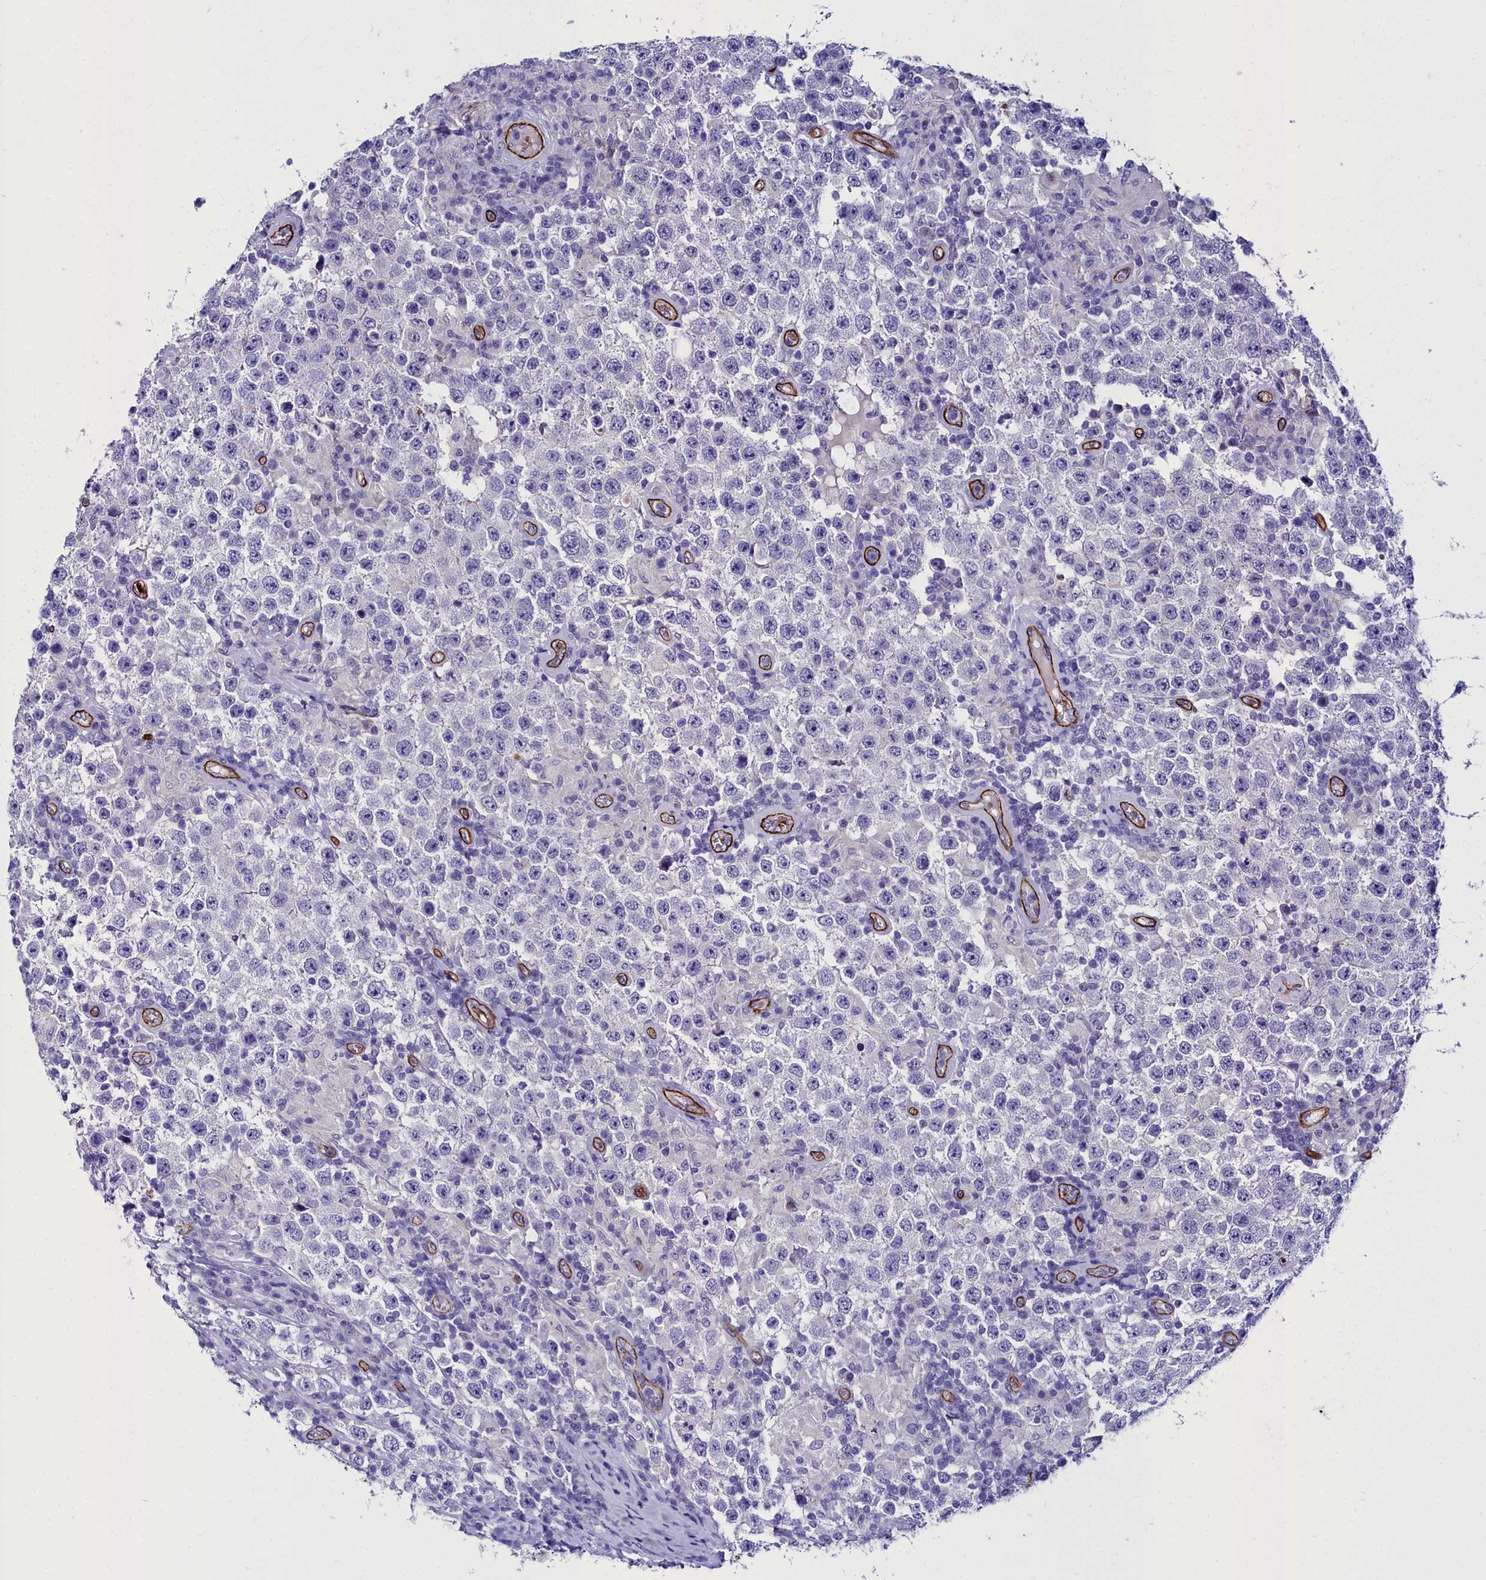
{"staining": {"intensity": "negative", "quantity": "none", "location": "none"}, "tissue": "testis cancer", "cell_type": "Tumor cells", "image_type": "cancer", "snomed": [{"axis": "morphology", "description": "Normal tissue, NOS"}, {"axis": "morphology", "description": "Urothelial carcinoma, High grade"}, {"axis": "morphology", "description": "Seminoma, NOS"}, {"axis": "morphology", "description": "Carcinoma, Embryonal, NOS"}, {"axis": "topography", "description": "Urinary bladder"}, {"axis": "topography", "description": "Testis"}], "caption": "An immunohistochemistry image of testis cancer (seminoma) is shown. There is no staining in tumor cells of testis cancer (seminoma).", "gene": "CYP4F11", "patient": {"sex": "male", "age": 41}}